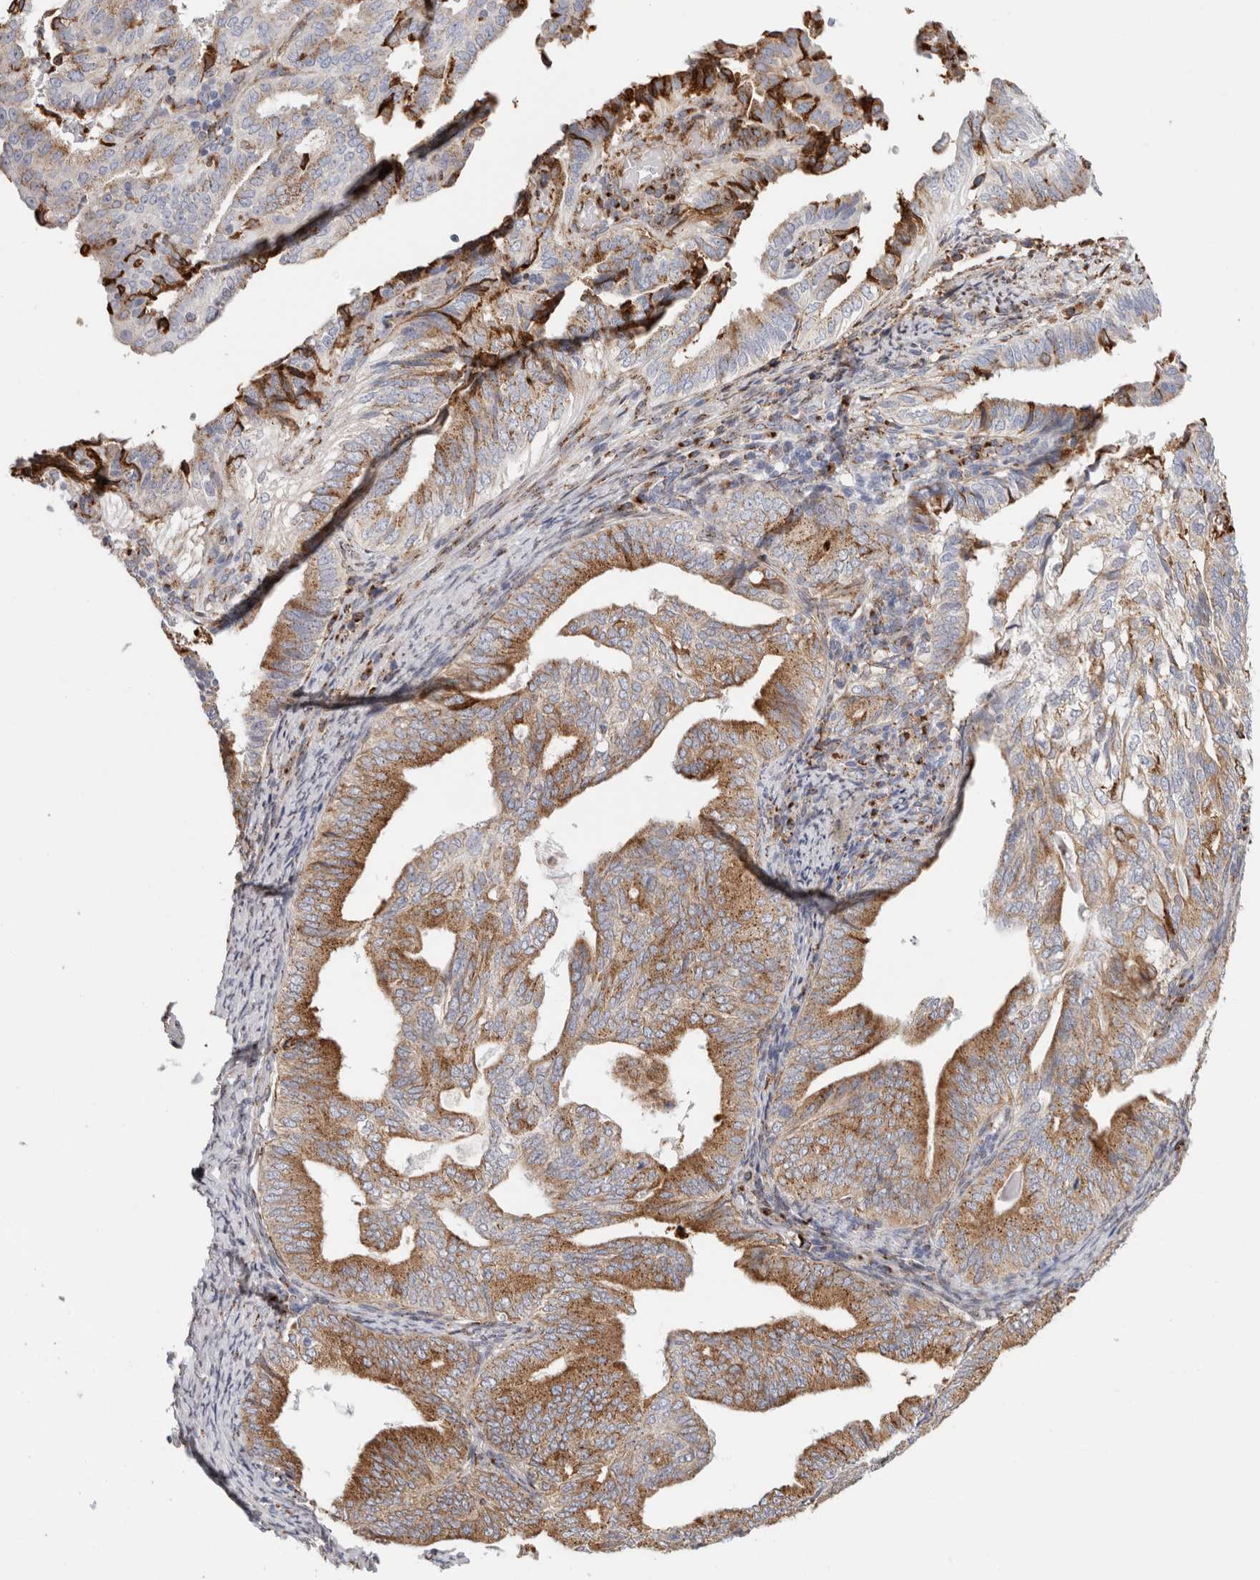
{"staining": {"intensity": "moderate", "quantity": ">75%", "location": "cytoplasmic/membranous"}, "tissue": "endometrial cancer", "cell_type": "Tumor cells", "image_type": "cancer", "snomed": [{"axis": "morphology", "description": "Adenocarcinoma, NOS"}, {"axis": "topography", "description": "Endometrium"}], "caption": "Moderate cytoplasmic/membranous staining is identified in about >75% of tumor cells in endometrial cancer (adenocarcinoma). (IHC, brightfield microscopy, high magnification).", "gene": "MCFD2", "patient": {"sex": "female", "age": 58}}